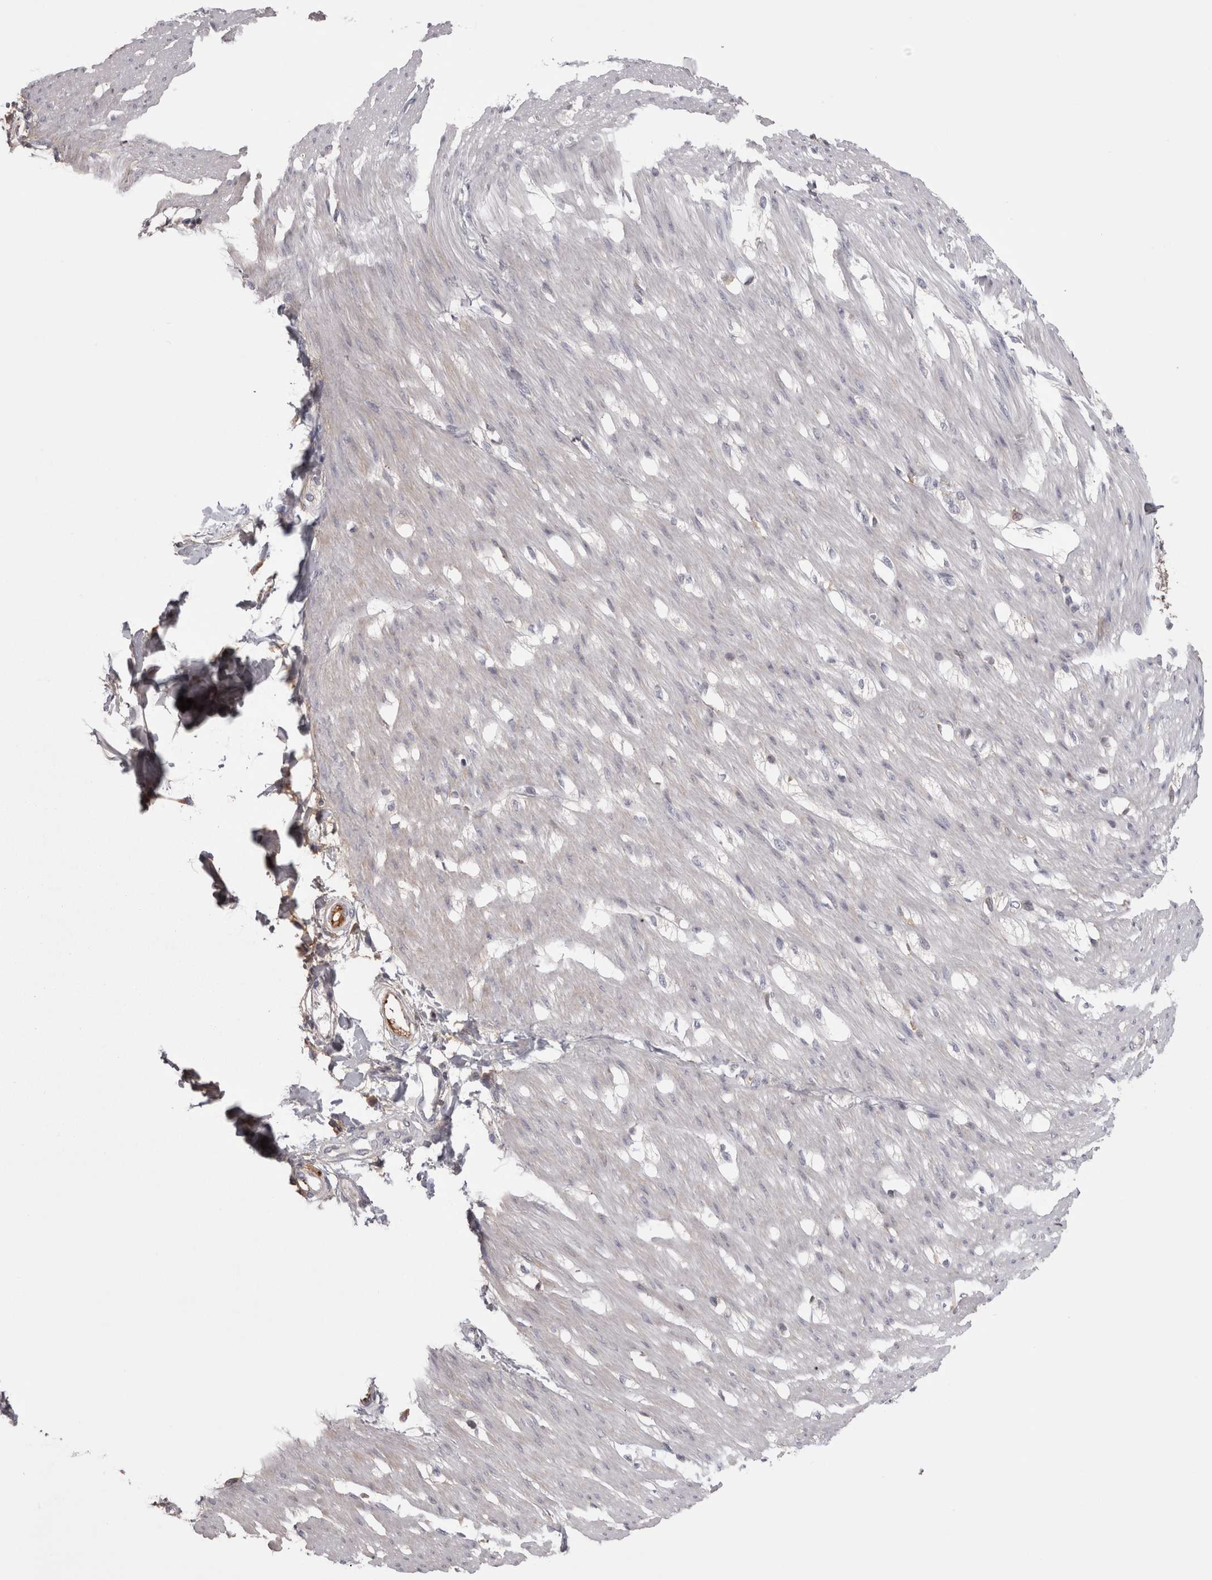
{"staining": {"intensity": "negative", "quantity": "none", "location": "none"}, "tissue": "smooth muscle", "cell_type": "Smooth muscle cells", "image_type": "normal", "snomed": [{"axis": "morphology", "description": "Normal tissue, NOS"}, {"axis": "morphology", "description": "Adenocarcinoma, NOS"}, {"axis": "topography", "description": "Smooth muscle"}, {"axis": "topography", "description": "Colon"}], "caption": "This is a micrograph of immunohistochemistry (IHC) staining of normal smooth muscle, which shows no positivity in smooth muscle cells. (DAB (3,3'-diaminobenzidine) IHC, high magnification).", "gene": "SAA4", "patient": {"sex": "male", "age": 14}}